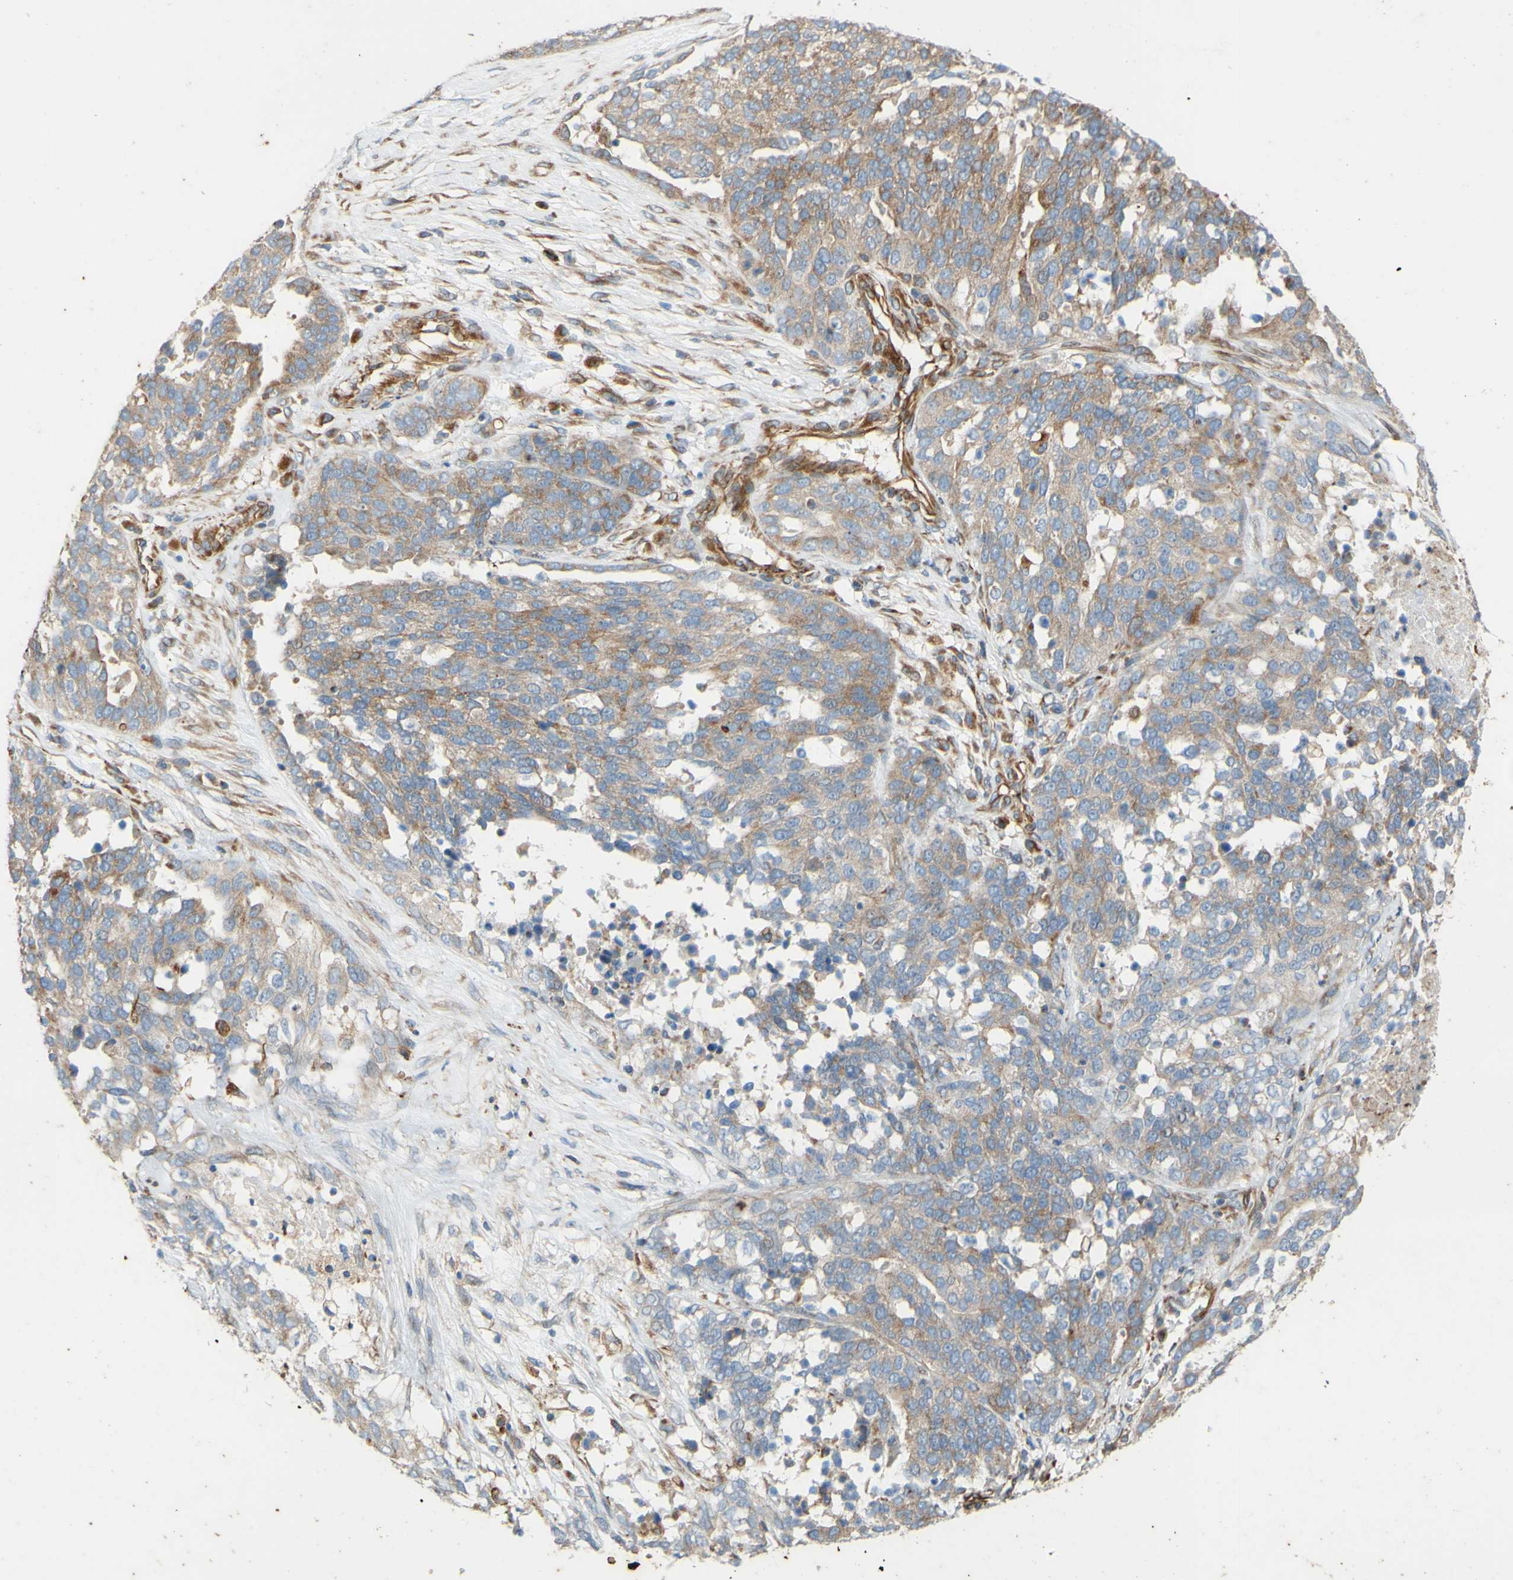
{"staining": {"intensity": "moderate", "quantity": ">75%", "location": "cytoplasmic/membranous"}, "tissue": "ovarian cancer", "cell_type": "Tumor cells", "image_type": "cancer", "snomed": [{"axis": "morphology", "description": "Cystadenocarcinoma, serous, NOS"}, {"axis": "topography", "description": "Ovary"}], "caption": "Protein expression analysis of ovarian cancer shows moderate cytoplasmic/membranous expression in about >75% of tumor cells.", "gene": "C1orf43", "patient": {"sex": "female", "age": 44}}